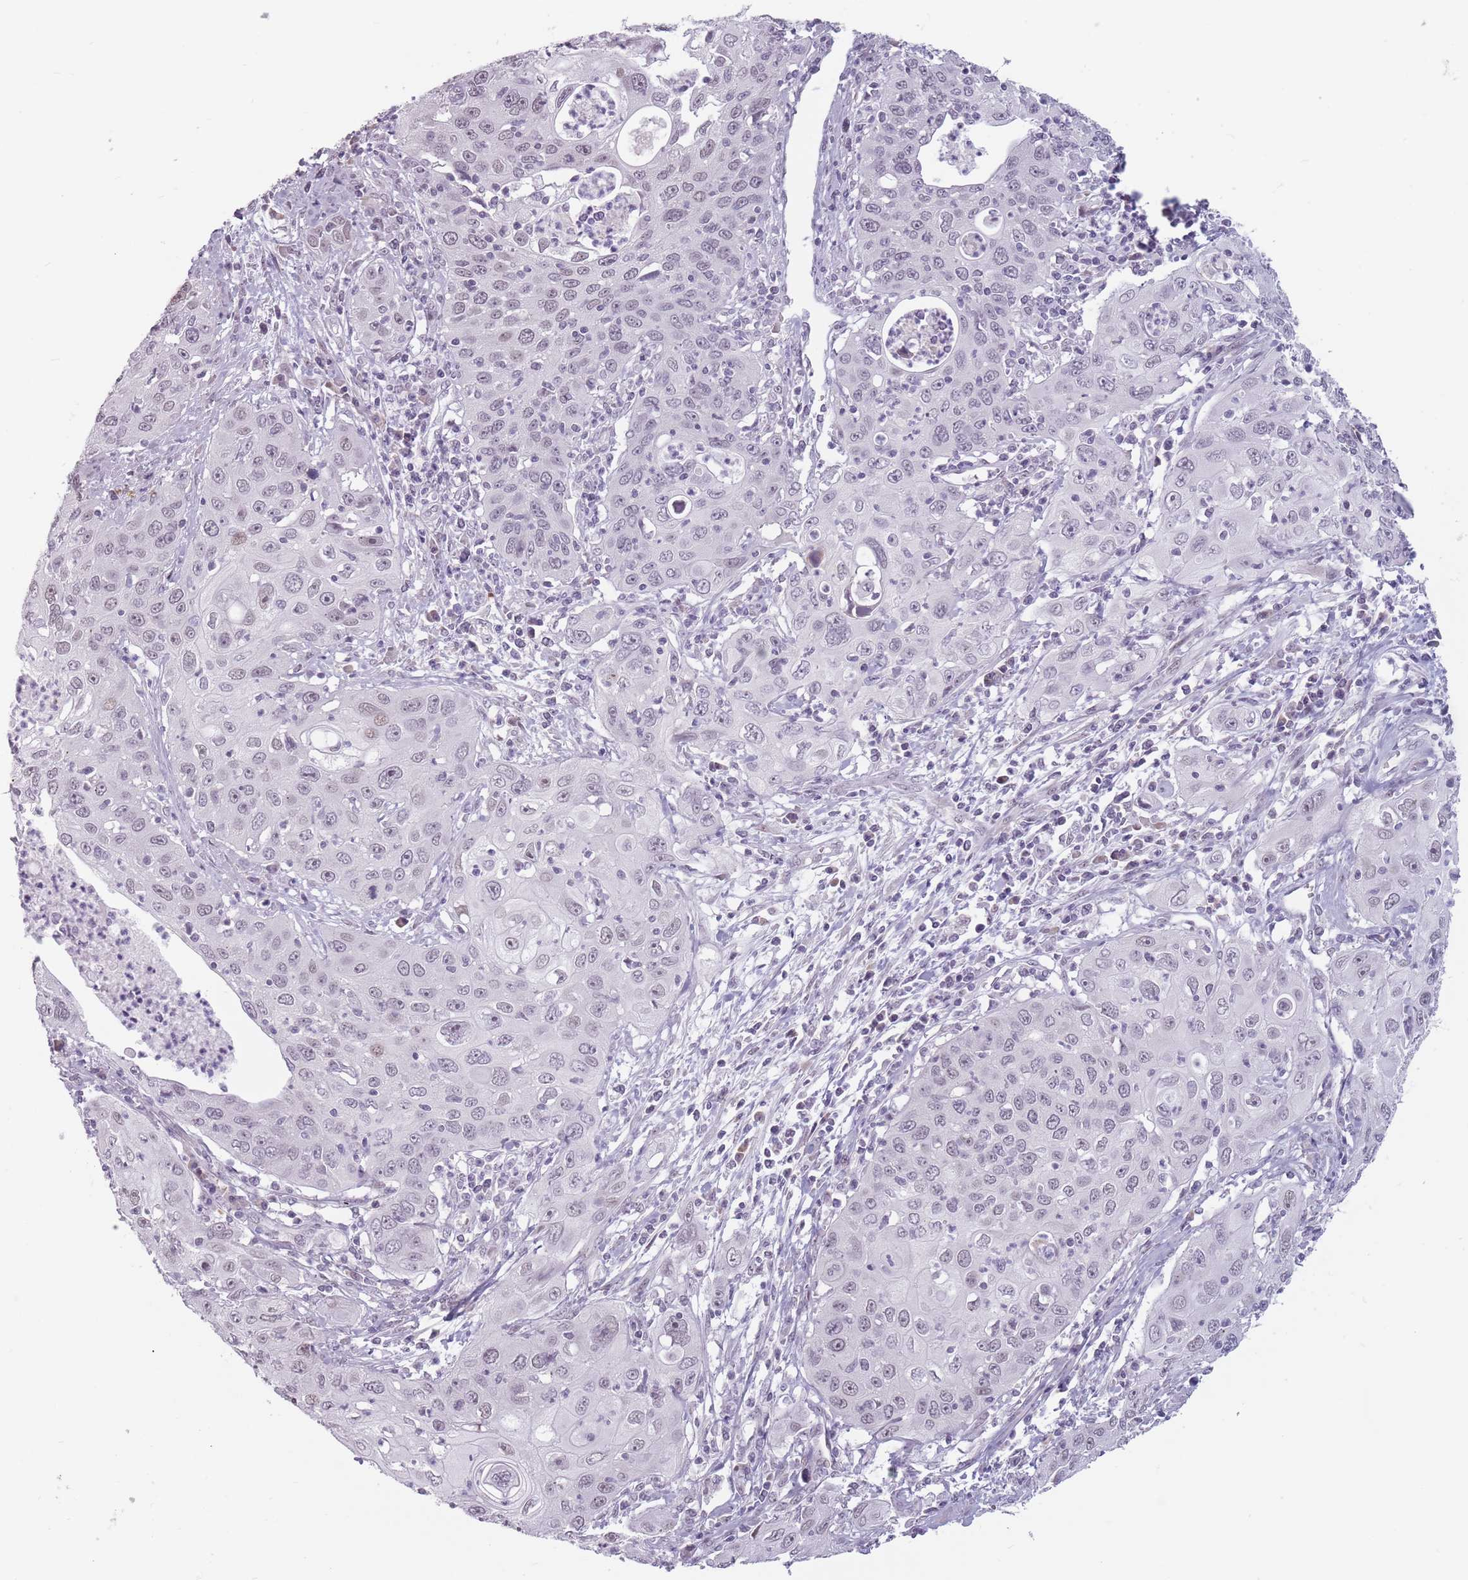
{"staining": {"intensity": "weak", "quantity": "<25%", "location": "nuclear"}, "tissue": "cervical cancer", "cell_type": "Tumor cells", "image_type": "cancer", "snomed": [{"axis": "morphology", "description": "Squamous cell carcinoma, NOS"}, {"axis": "topography", "description": "Cervix"}], "caption": "This is an IHC histopathology image of human cervical cancer. There is no expression in tumor cells.", "gene": "PTCHD1", "patient": {"sex": "female", "age": 36}}